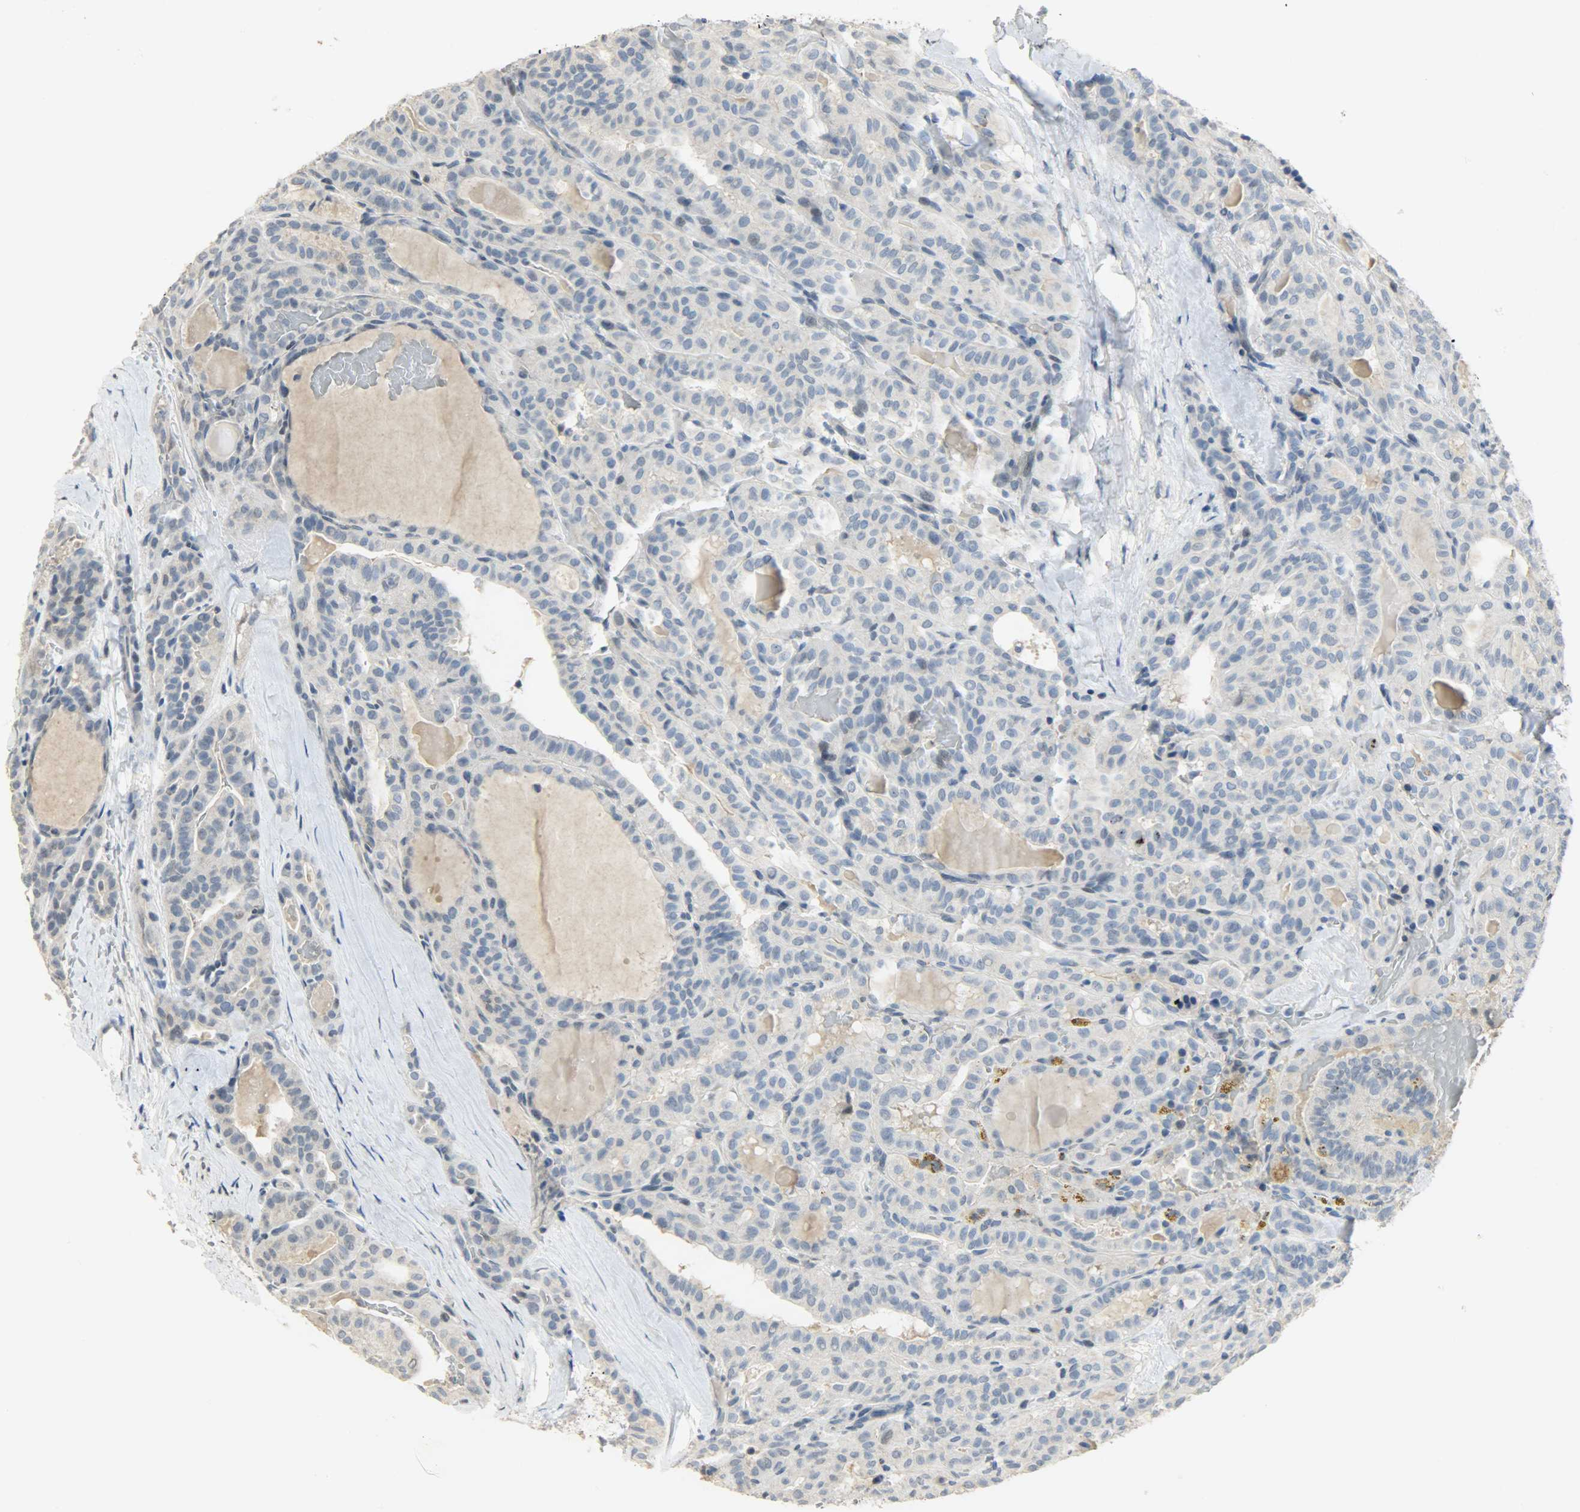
{"staining": {"intensity": "negative", "quantity": "none", "location": "none"}, "tissue": "thyroid cancer", "cell_type": "Tumor cells", "image_type": "cancer", "snomed": [{"axis": "morphology", "description": "Papillary adenocarcinoma, NOS"}, {"axis": "topography", "description": "Thyroid gland"}], "caption": "This is an IHC image of thyroid cancer (papillary adenocarcinoma). There is no expression in tumor cells.", "gene": "DNAJB6", "patient": {"sex": "male", "age": 77}}